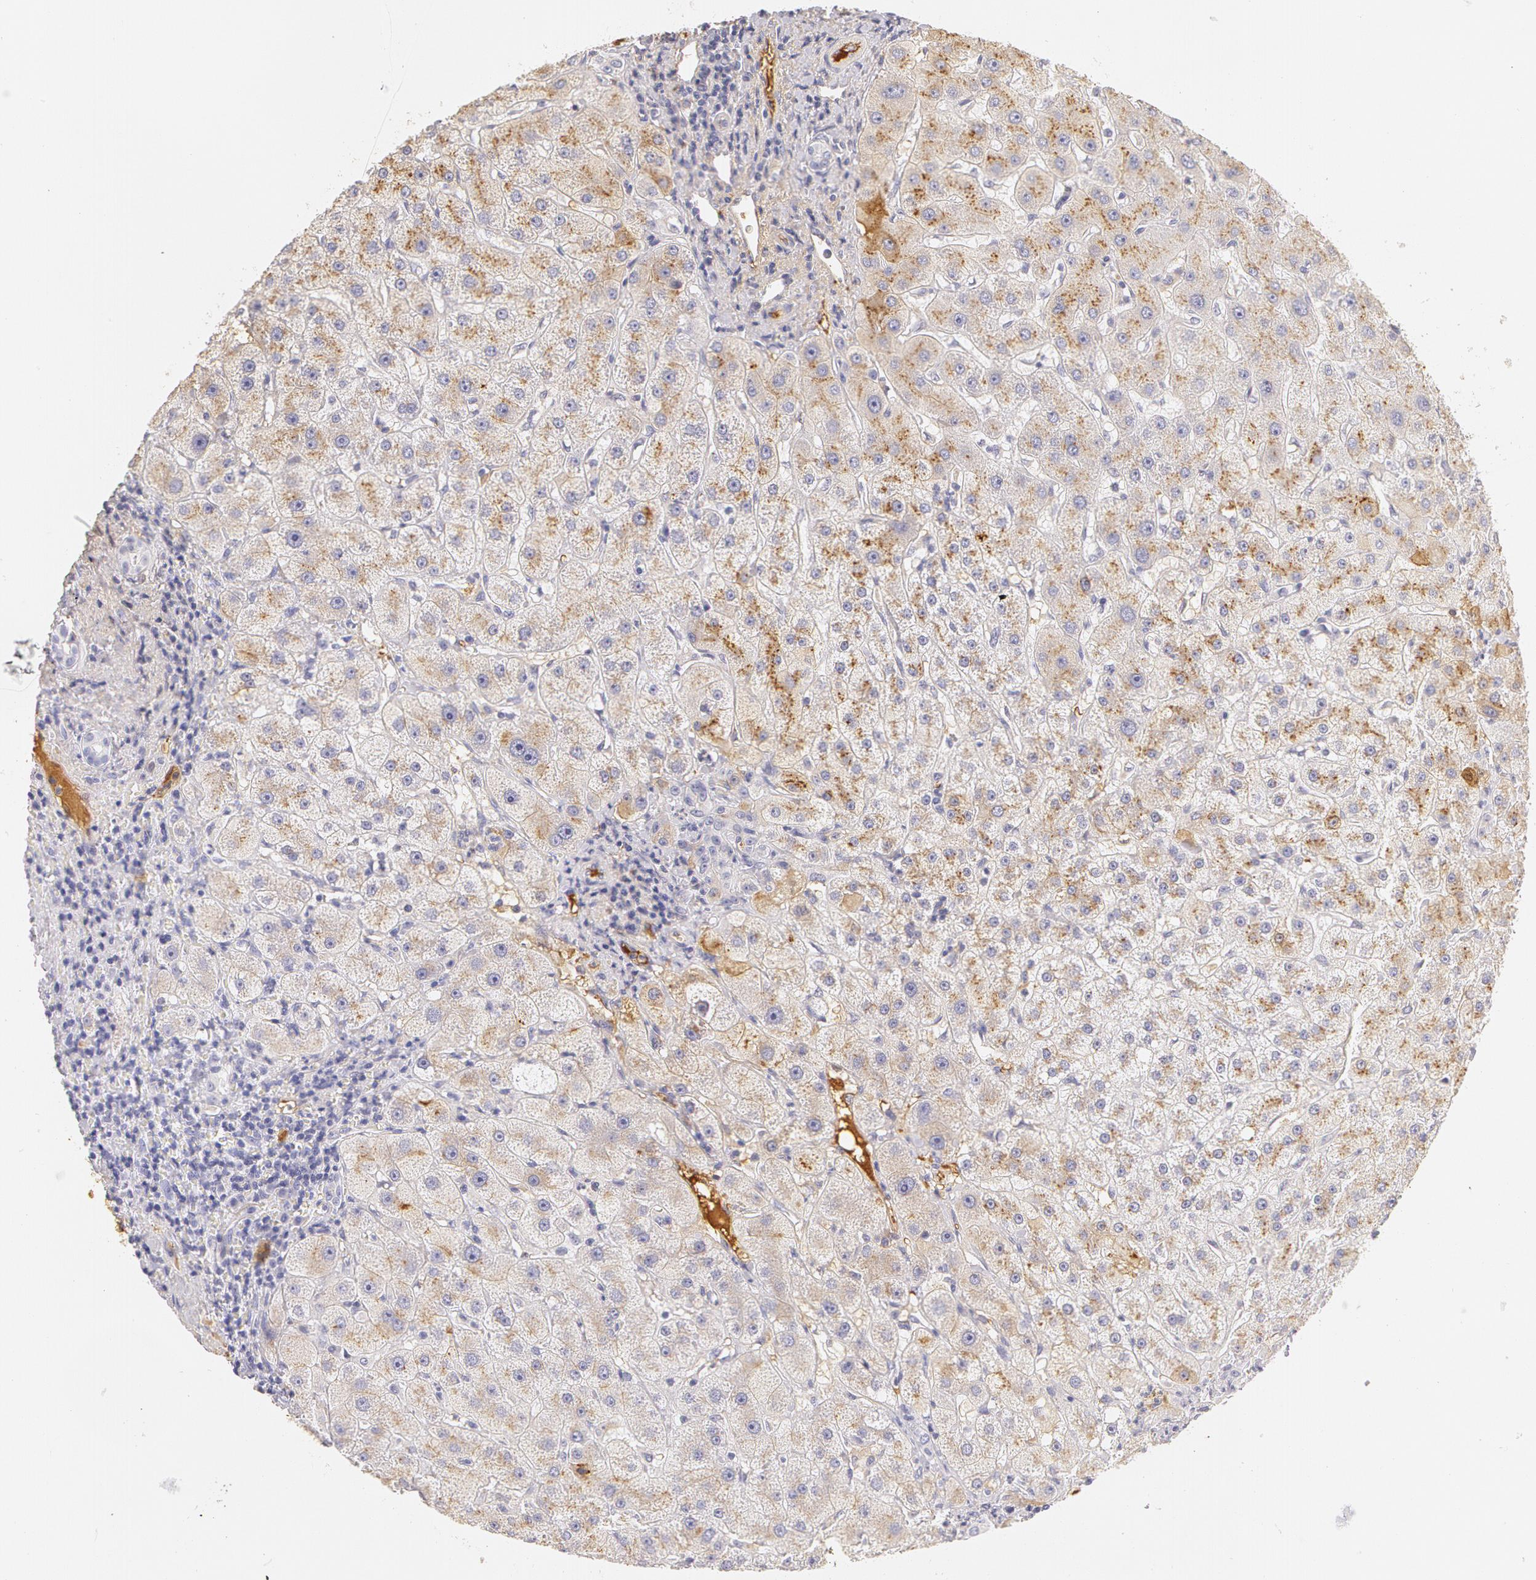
{"staining": {"intensity": "negative", "quantity": "none", "location": "none"}, "tissue": "liver", "cell_type": "Cholangiocytes", "image_type": "normal", "snomed": [{"axis": "morphology", "description": "Normal tissue, NOS"}, {"axis": "topography", "description": "Liver"}], "caption": "Immunohistochemistry (IHC) image of normal liver stained for a protein (brown), which reveals no expression in cholangiocytes.", "gene": "AHSG", "patient": {"sex": "female", "age": 79}}